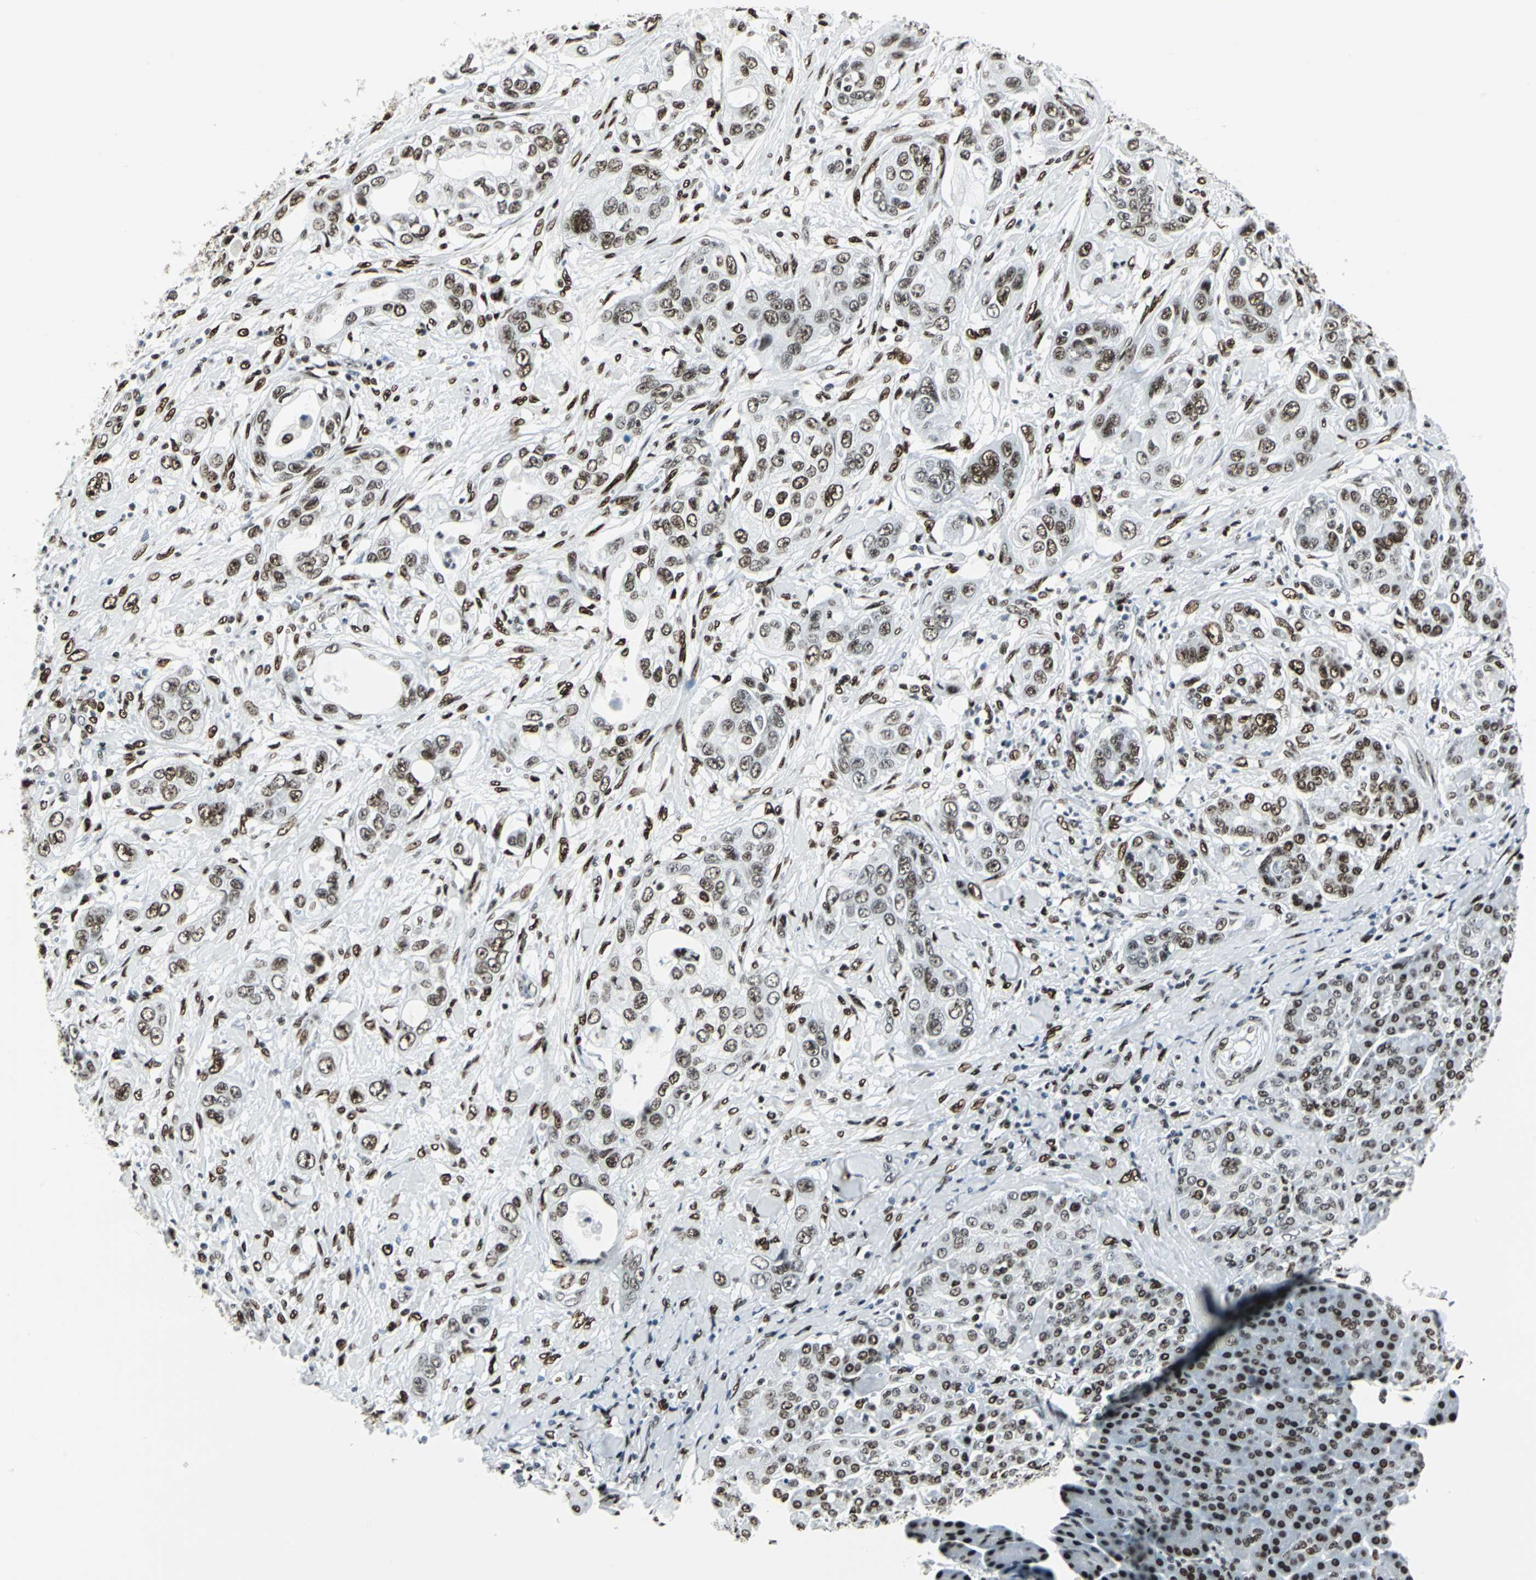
{"staining": {"intensity": "strong", "quantity": ">75%", "location": "nuclear"}, "tissue": "pancreatic cancer", "cell_type": "Tumor cells", "image_type": "cancer", "snomed": [{"axis": "morphology", "description": "Adenocarcinoma, NOS"}, {"axis": "topography", "description": "Pancreas"}], "caption": "This histopathology image shows immunohistochemistry staining of human pancreatic adenocarcinoma, with high strong nuclear staining in approximately >75% of tumor cells.", "gene": "HDAC2", "patient": {"sex": "female", "age": 70}}